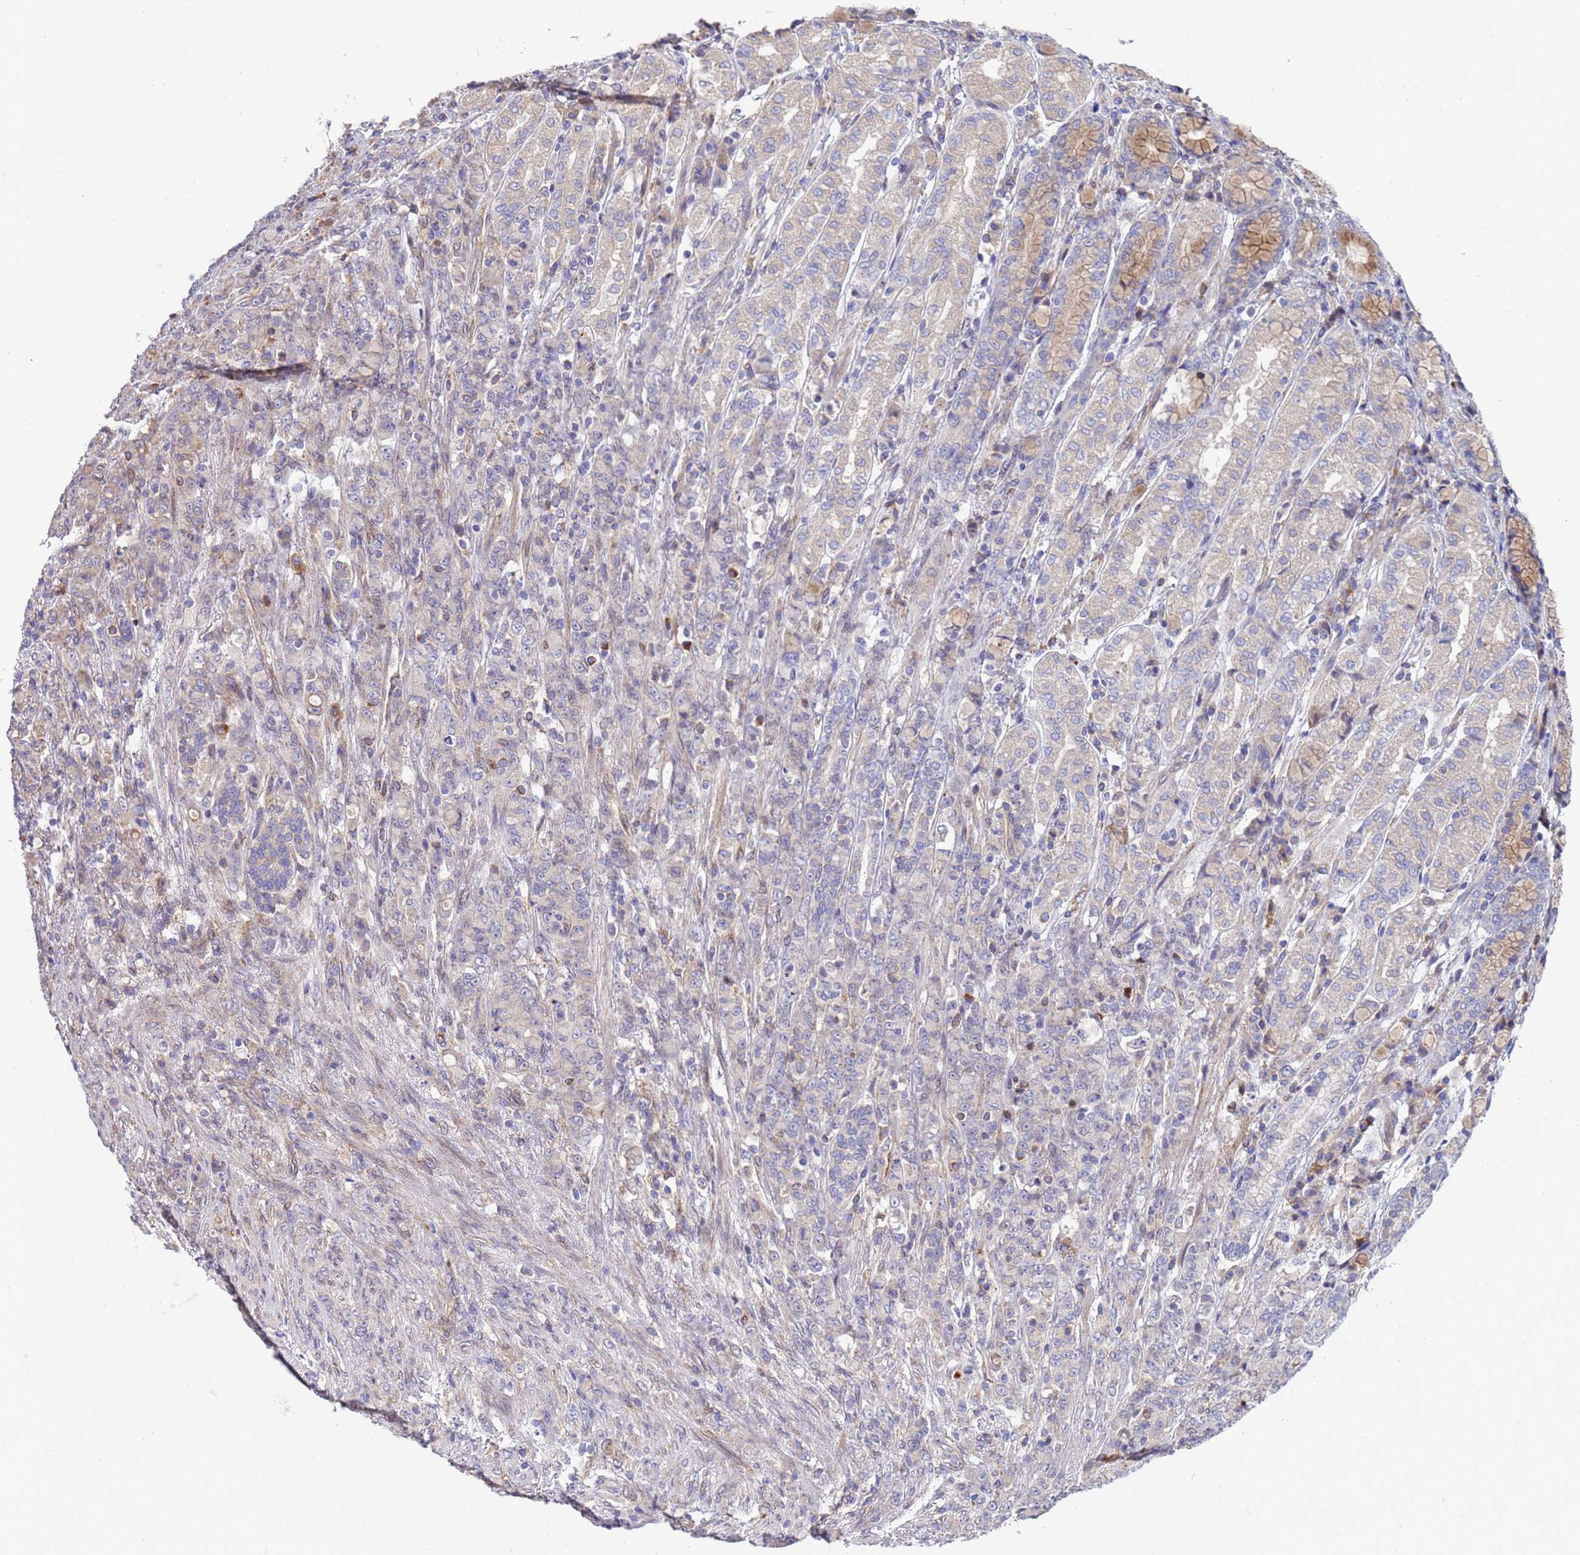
{"staining": {"intensity": "negative", "quantity": "none", "location": "none"}, "tissue": "stomach cancer", "cell_type": "Tumor cells", "image_type": "cancer", "snomed": [{"axis": "morphology", "description": "Adenocarcinoma, NOS"}, {"axis": "topography", "description": "Stomach"}], "caption": "The photomicrograph displays no staining of tumor cells in adenocarcinoma (stomach).", "gene": "RAPGEF4", "patient": {"sex": "female", "age": 79}}